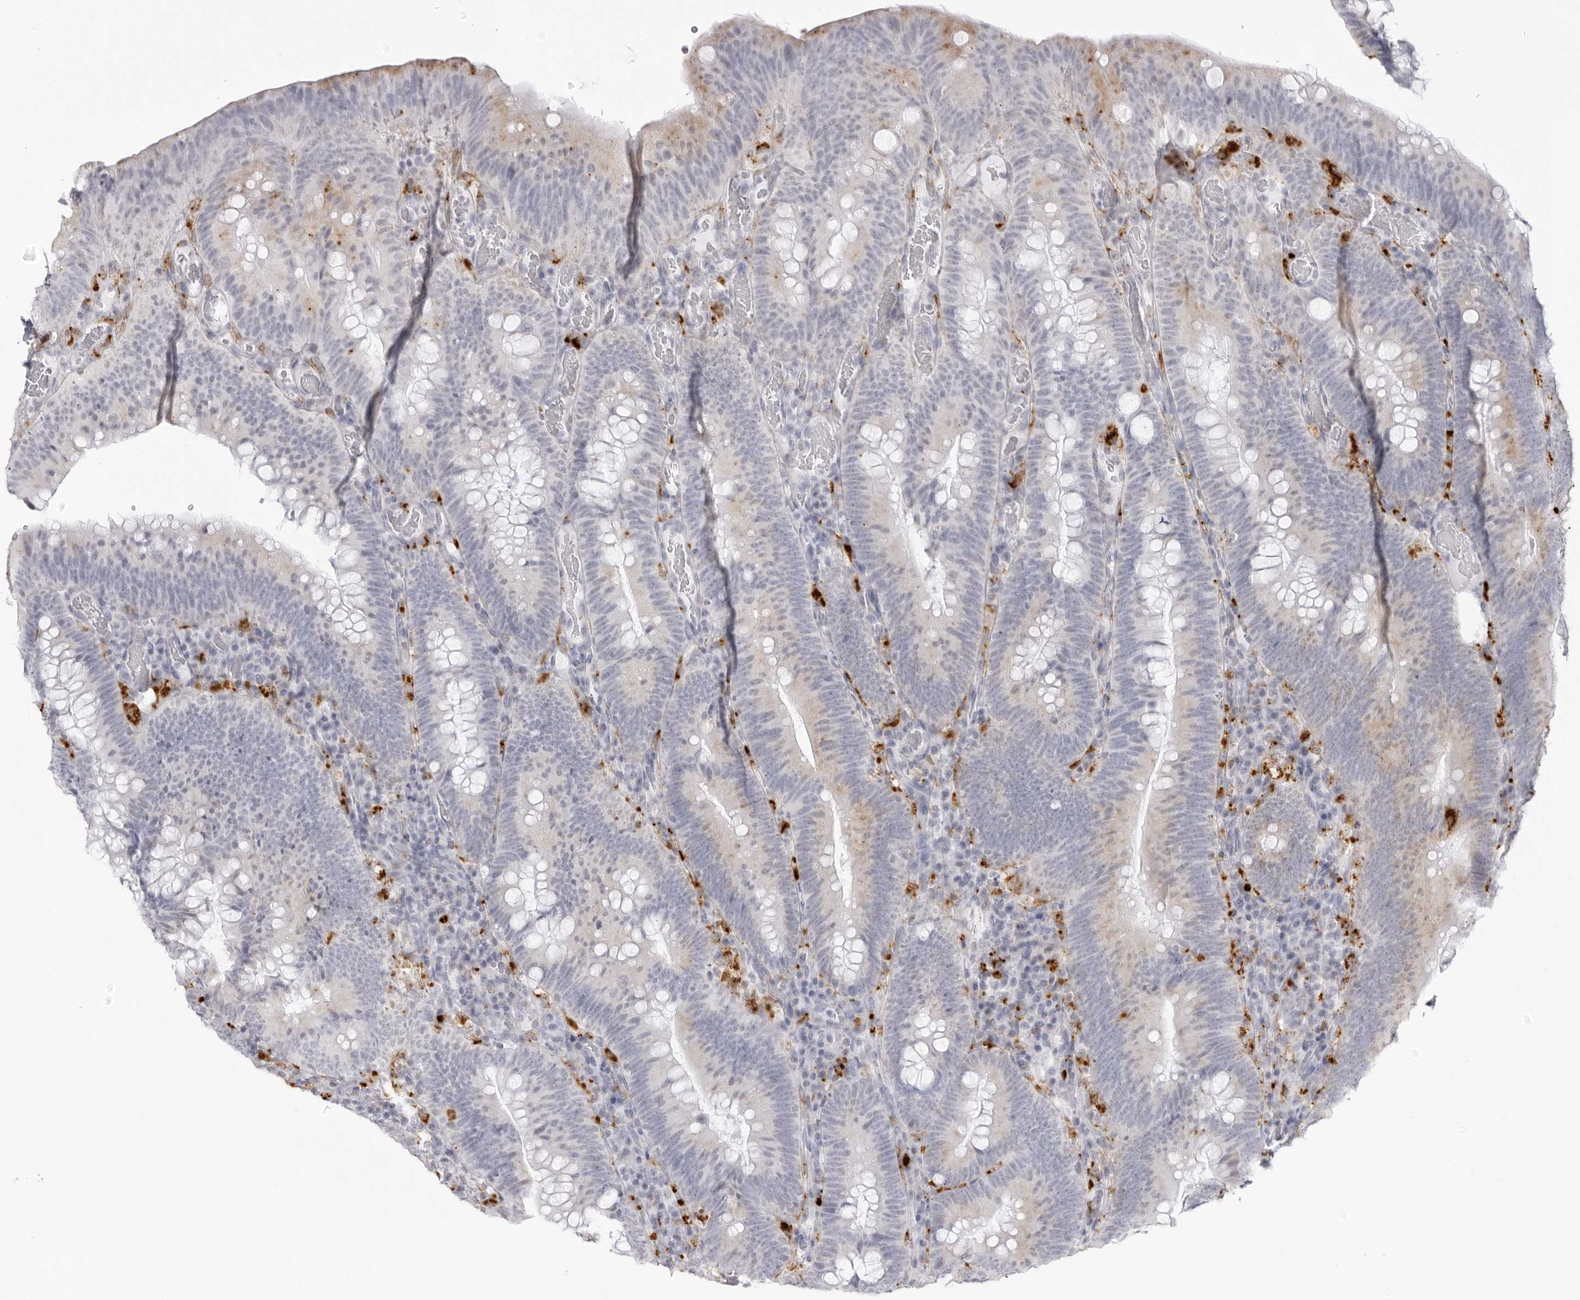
{"staining": {"intensity": "weak", "quantity": "<25%", "location": "cytoplasmic/membranous"}, "tissue": "colorectal cancer", "cell_type": "Tumor cells", "image_type": "cancer", "snomed": [{"axis": "morphology", "description": "Normal tissue, NOS"}, {"axis": "topography", "description": "Colon"}], "caption": "An immunohistochemistry micrograph of colorectal cancer is shown. There is no staining in tumor cells of colorectal cancer. (DAB (3,3'-diaminobenzidine) immunohistochemistry, high magnification).", "gene": "IL25", "patient": {"sex": "female", "age": 82}}